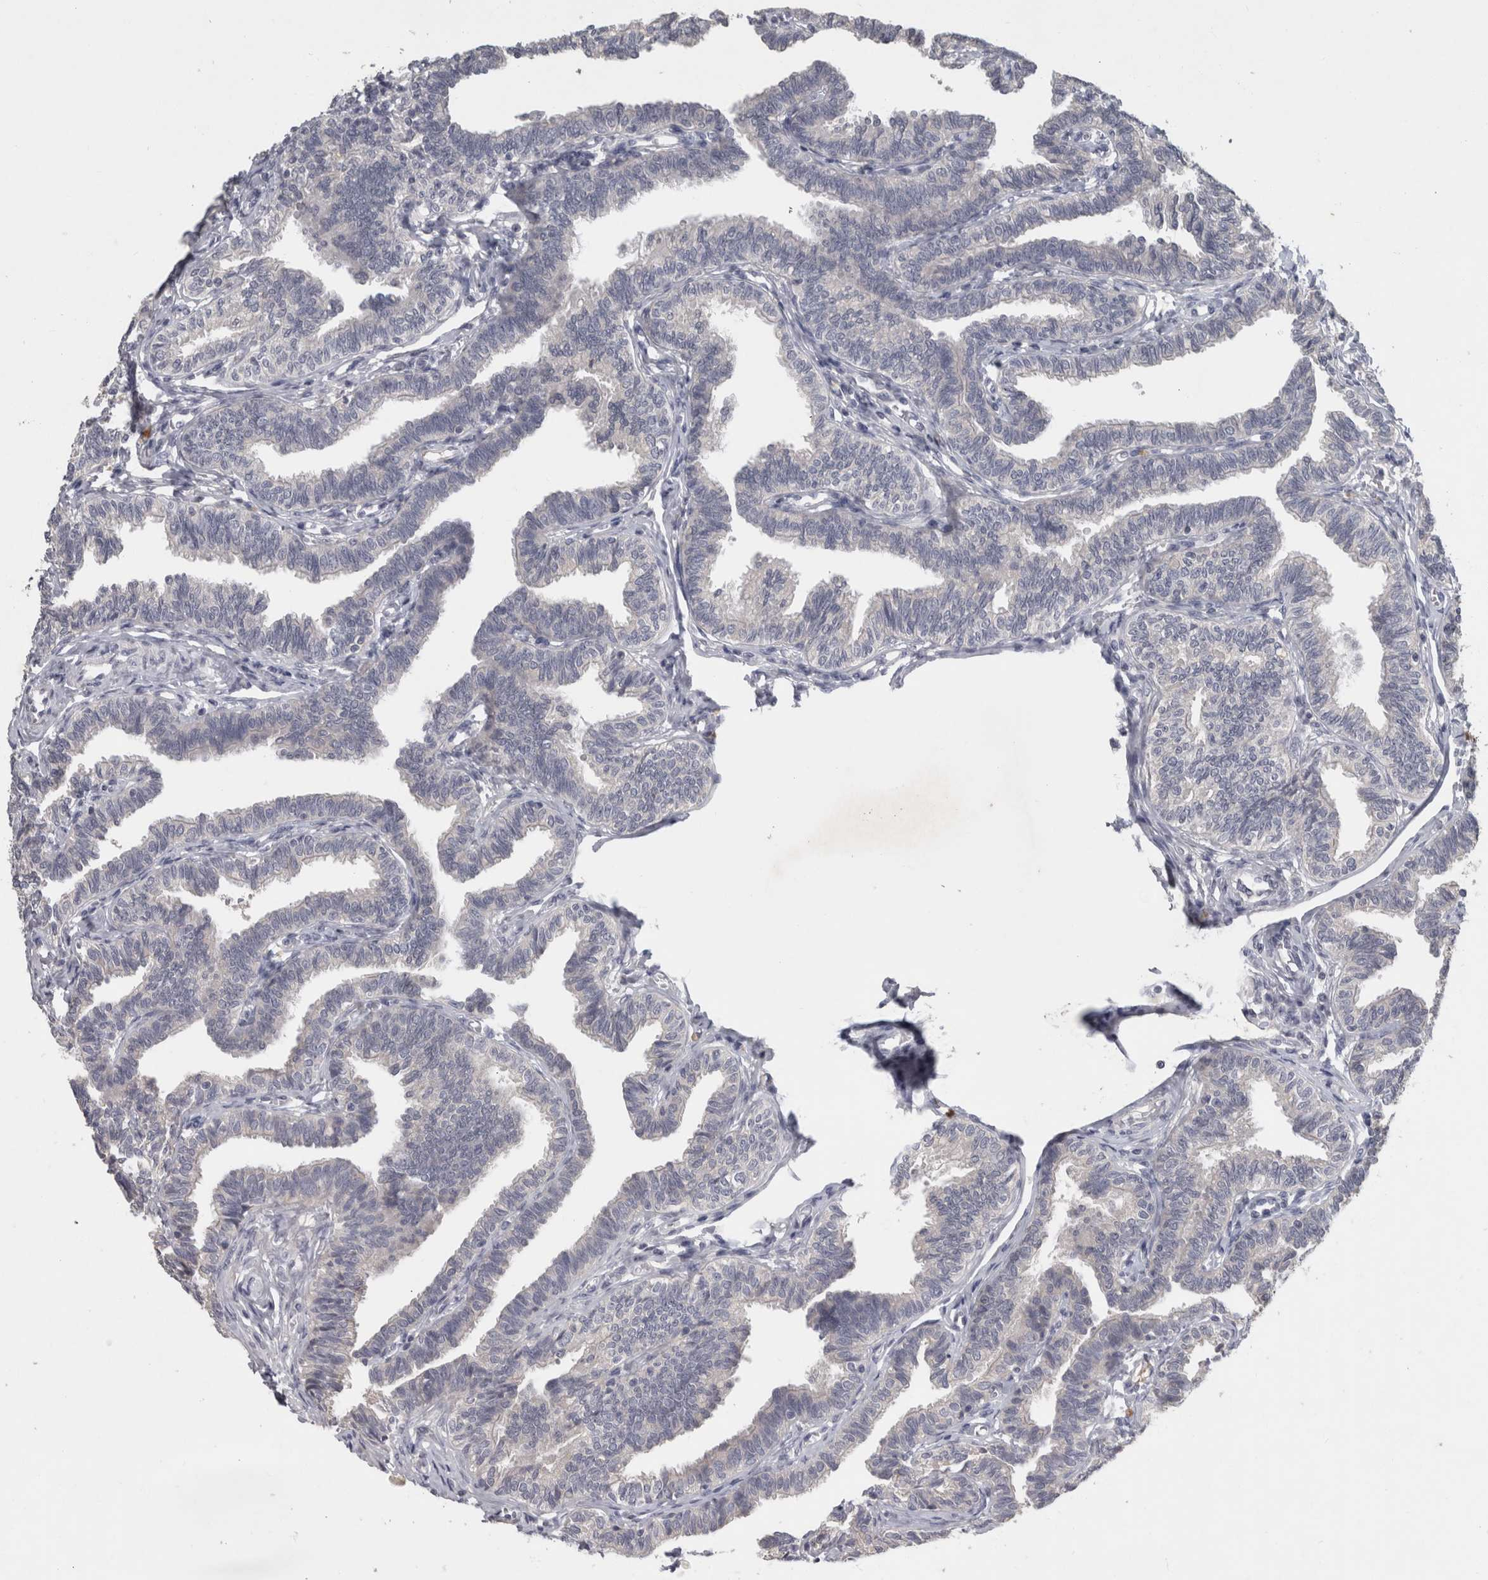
{"staining": {"intensity": "negative", "quantity": "none", "location": "none"}, "tissue": "fallopian tube", "cell_type": "Glandular cells", "image_type": "normal", "snomed": [{"axis": "morphology", "description": "Normal tissue, NOS"}, {"axis": "topography", "description": "Fallopian tube"}, {"axis": "topography", "description": "Ovary"}], "caption": "Glandular cells show no significant protein positivity in unremarkable fallopian tube. Brightfield microscopy of immunohistochemistry stained with DAB (brown) and hematoxylin (blue), captured at high magnification.", "gene": "SLC22A11", "patient": {"sex": "female", "age": 23}}